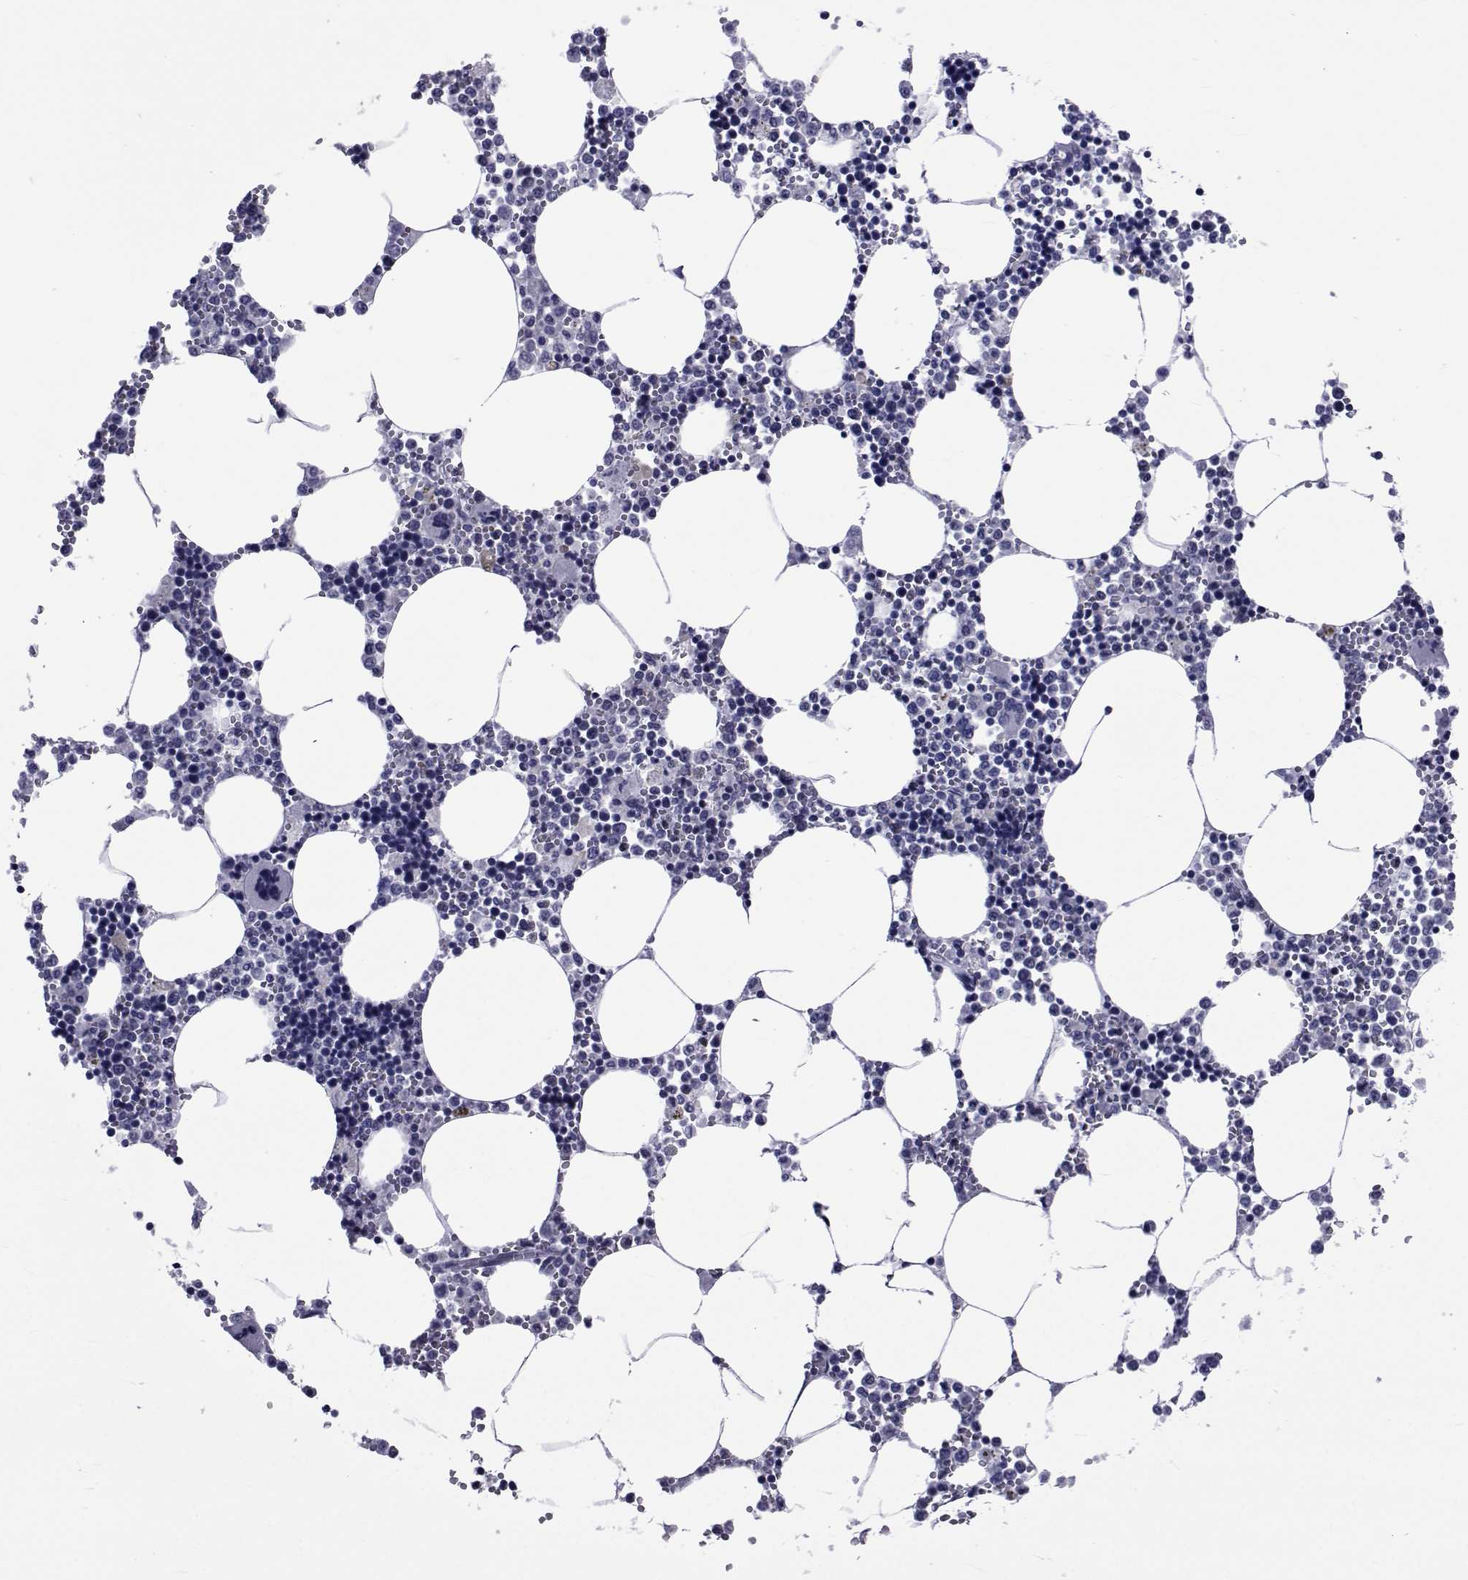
{"staining": {"intensity": "negative", "quantity": "none", "location": "none"}, "tissue": "bone marrow", "cell_type": "Hematopoietic cells", "image_type": "normal", "snomed": [{"axis": "morphology", "description": "Normal tissue, NOS"}, {"axis": "topography", "description": "Bone marrow"}], "caption": "DAB immunohistochemical staining of unremarkable human bone marrow reveals no significant expression in hematopoietic cells. (DAB (3,3'-diaminobenzidine) IHC with hematoxylin counter stain).", "gene": "GKAP1", "patient": {"sex": "male", "age": 54}}